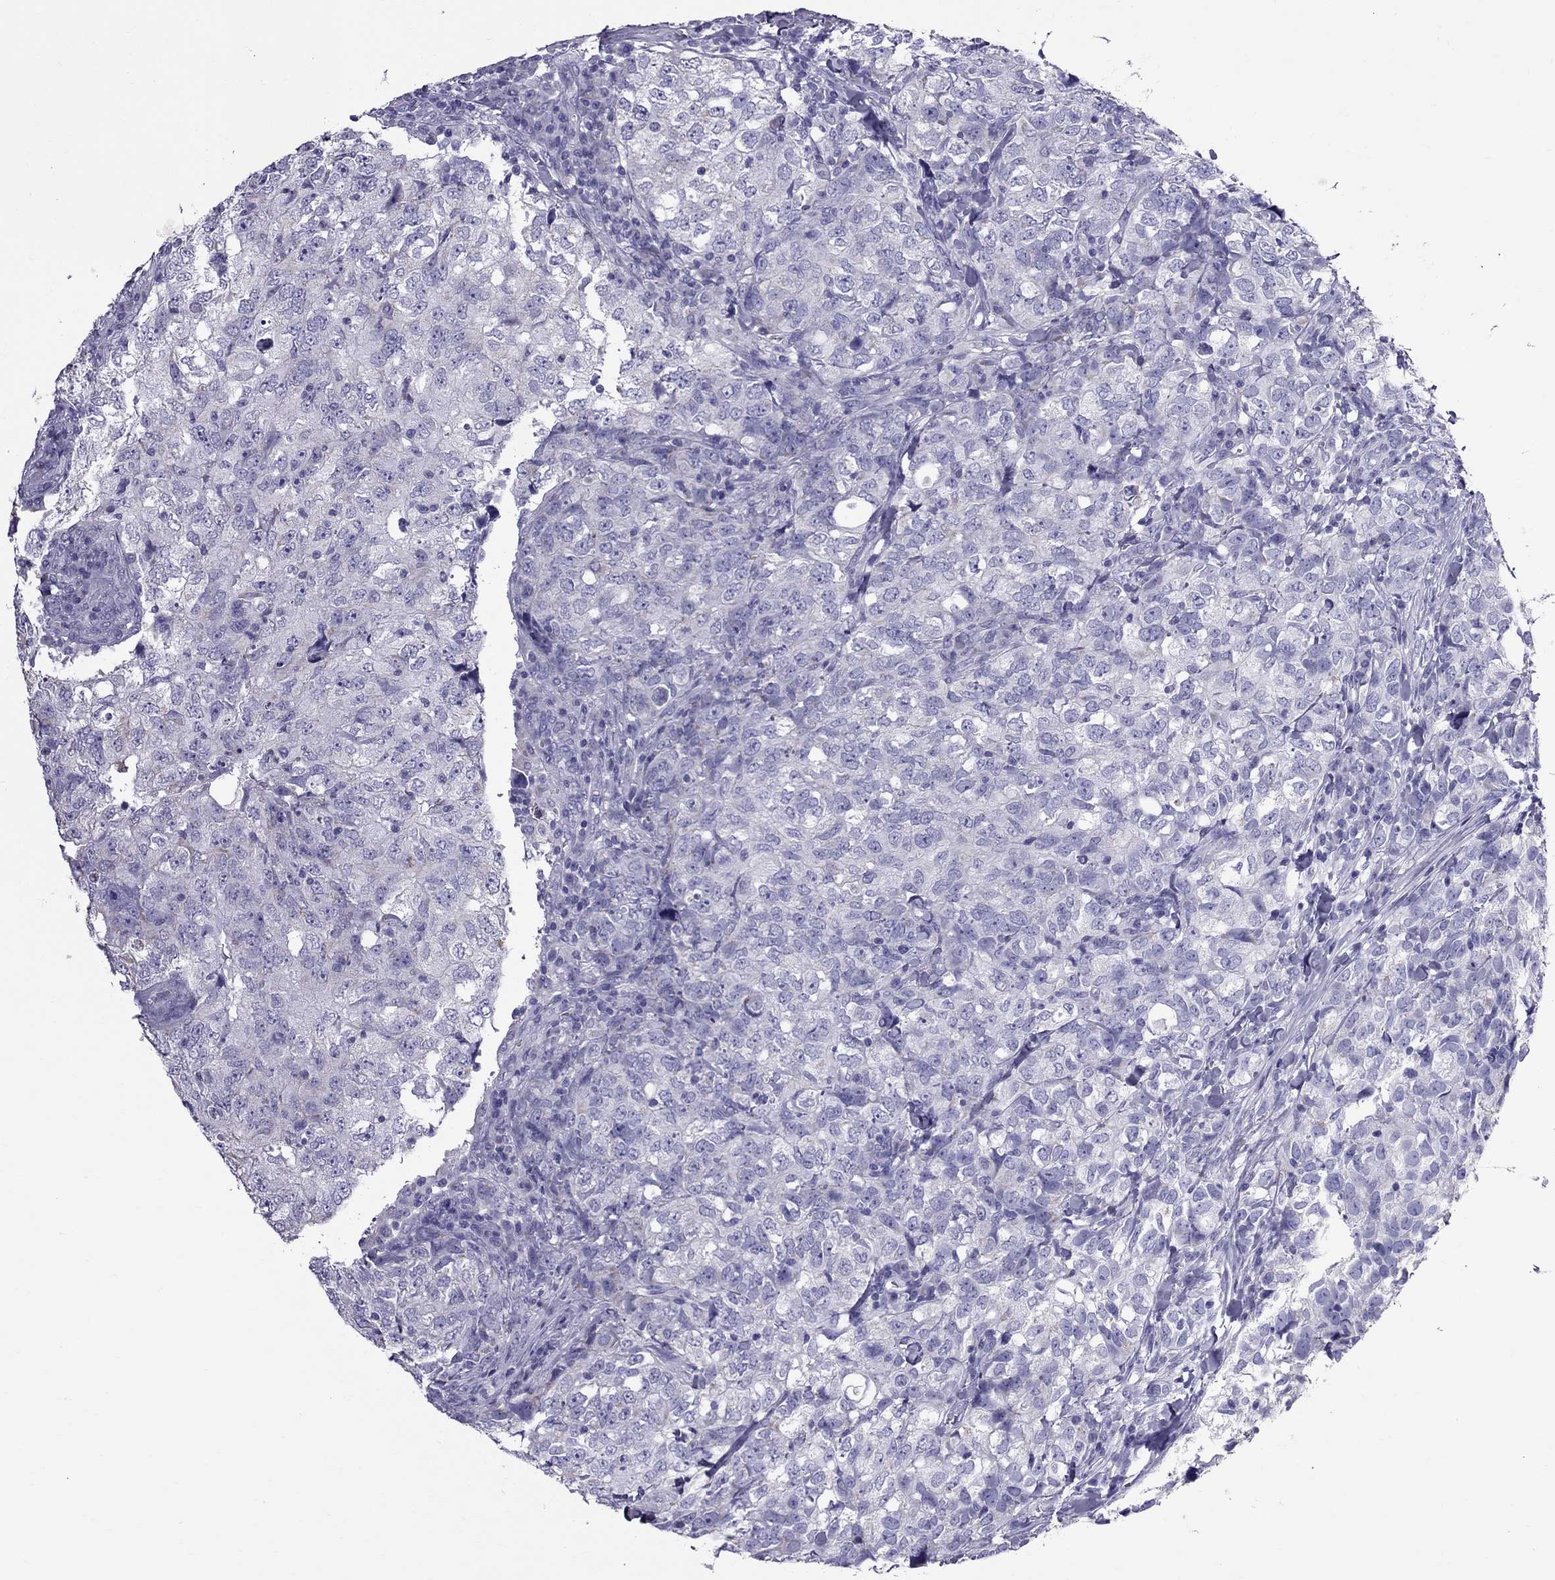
{"staining": {"intensity": "negative", "quantity": "none", "location": "none"}, "tissue": "breast cancer", "cell_type": "Tumor cells", "image_type": "cancer", "snomed": [{"axis": "morphology", "description": "Duct carcinoma"}, {"axis": "topography", "description": "Breast"}], "caption": "A high-resolution micrograph shows immunohistochemistry staining of breast intraductal carcinoma, which exhibits no significant expression in tumor cells.", "gene": "TTLL13", "patient": {"sex": "female", "age": 30}}